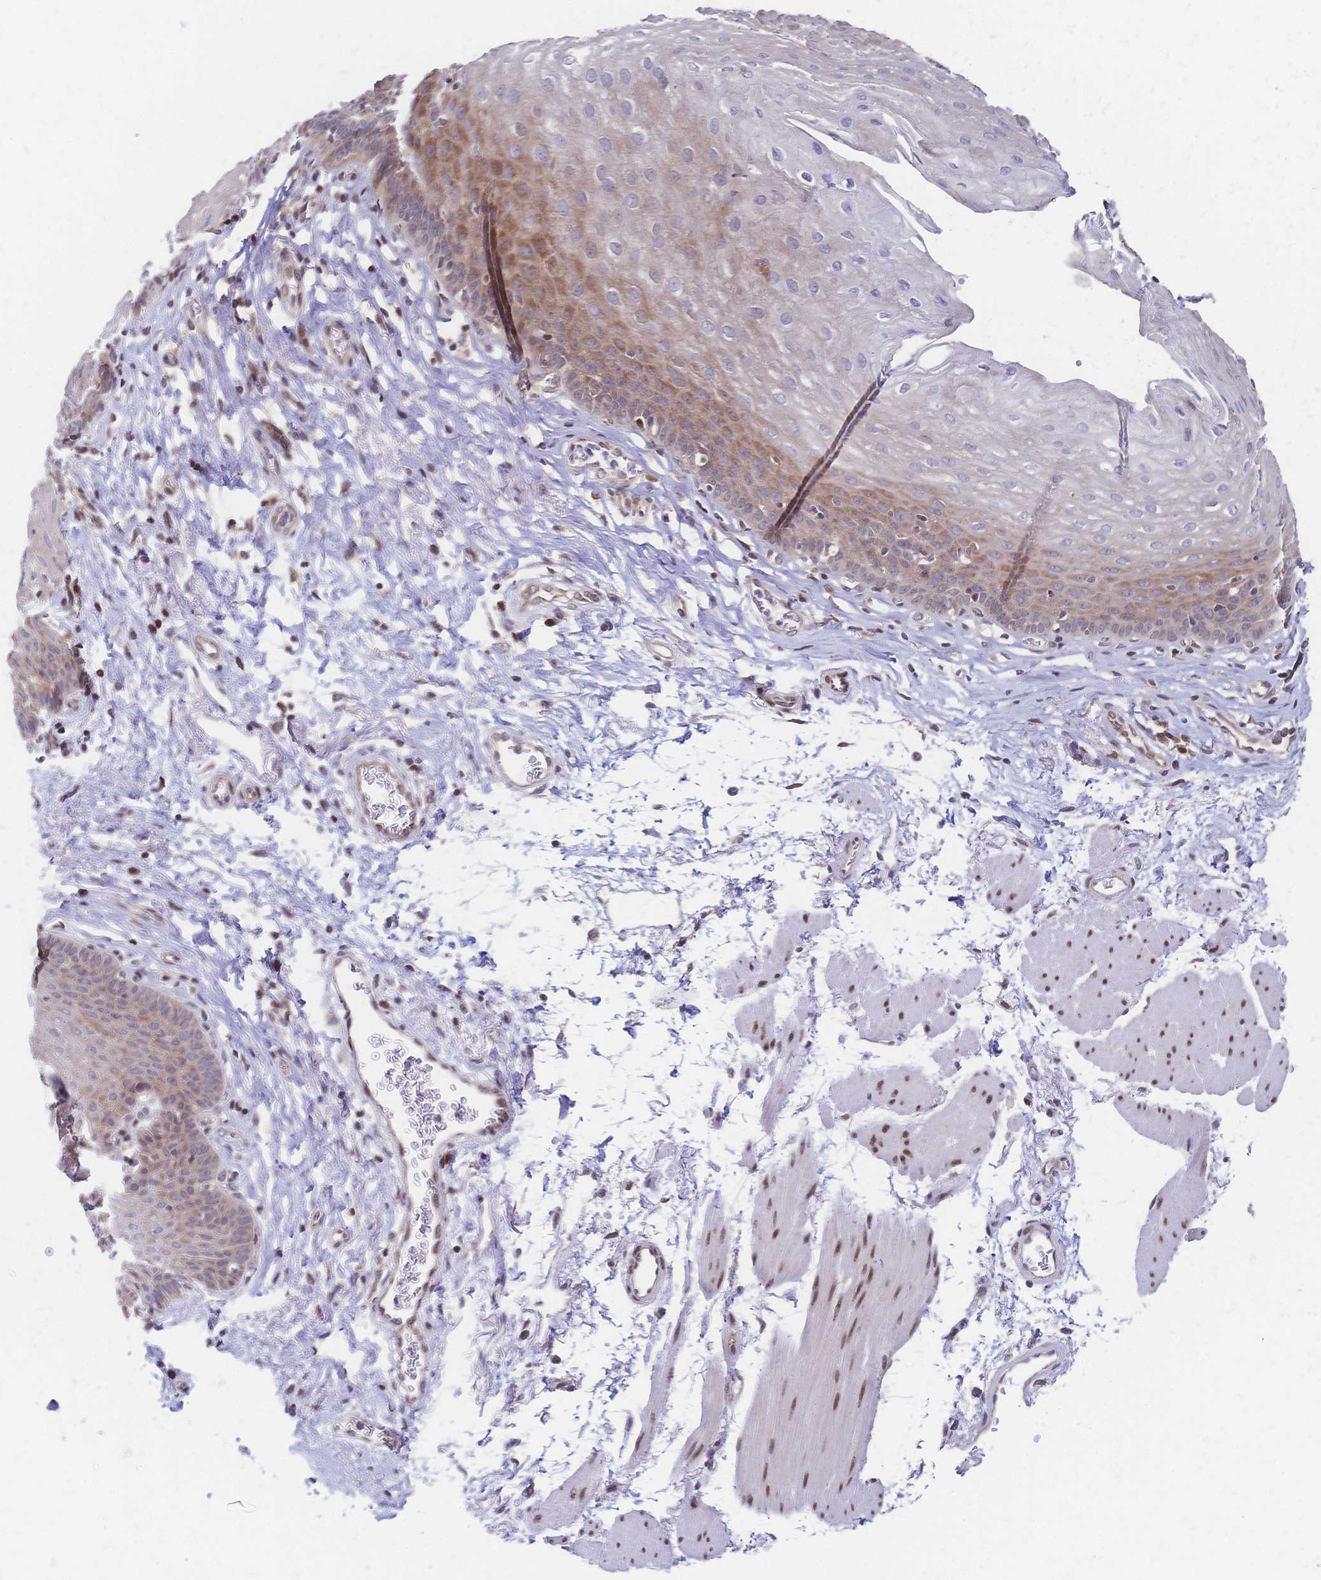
{"staining": {"intensity": "moderate", "quantity": "<25%", "location": "cytoplasmic/membranous"}, "tissue": "esophagus", "cell_type": "Squamous epithelial cells", "image_type": "normal", "snomed": [{"axis": "morphology", "description": "Normal tissue, NOS"}, {"axis": "topography", "description": "Esophagus"}], "caption": "Esophagus stained with IHC shows moderate cytoplasmic/membranous staining in approximately <25% of squamous epithelial cells.", "gene": "CBX7", "patient": {"sex": "female", "age": 81}}